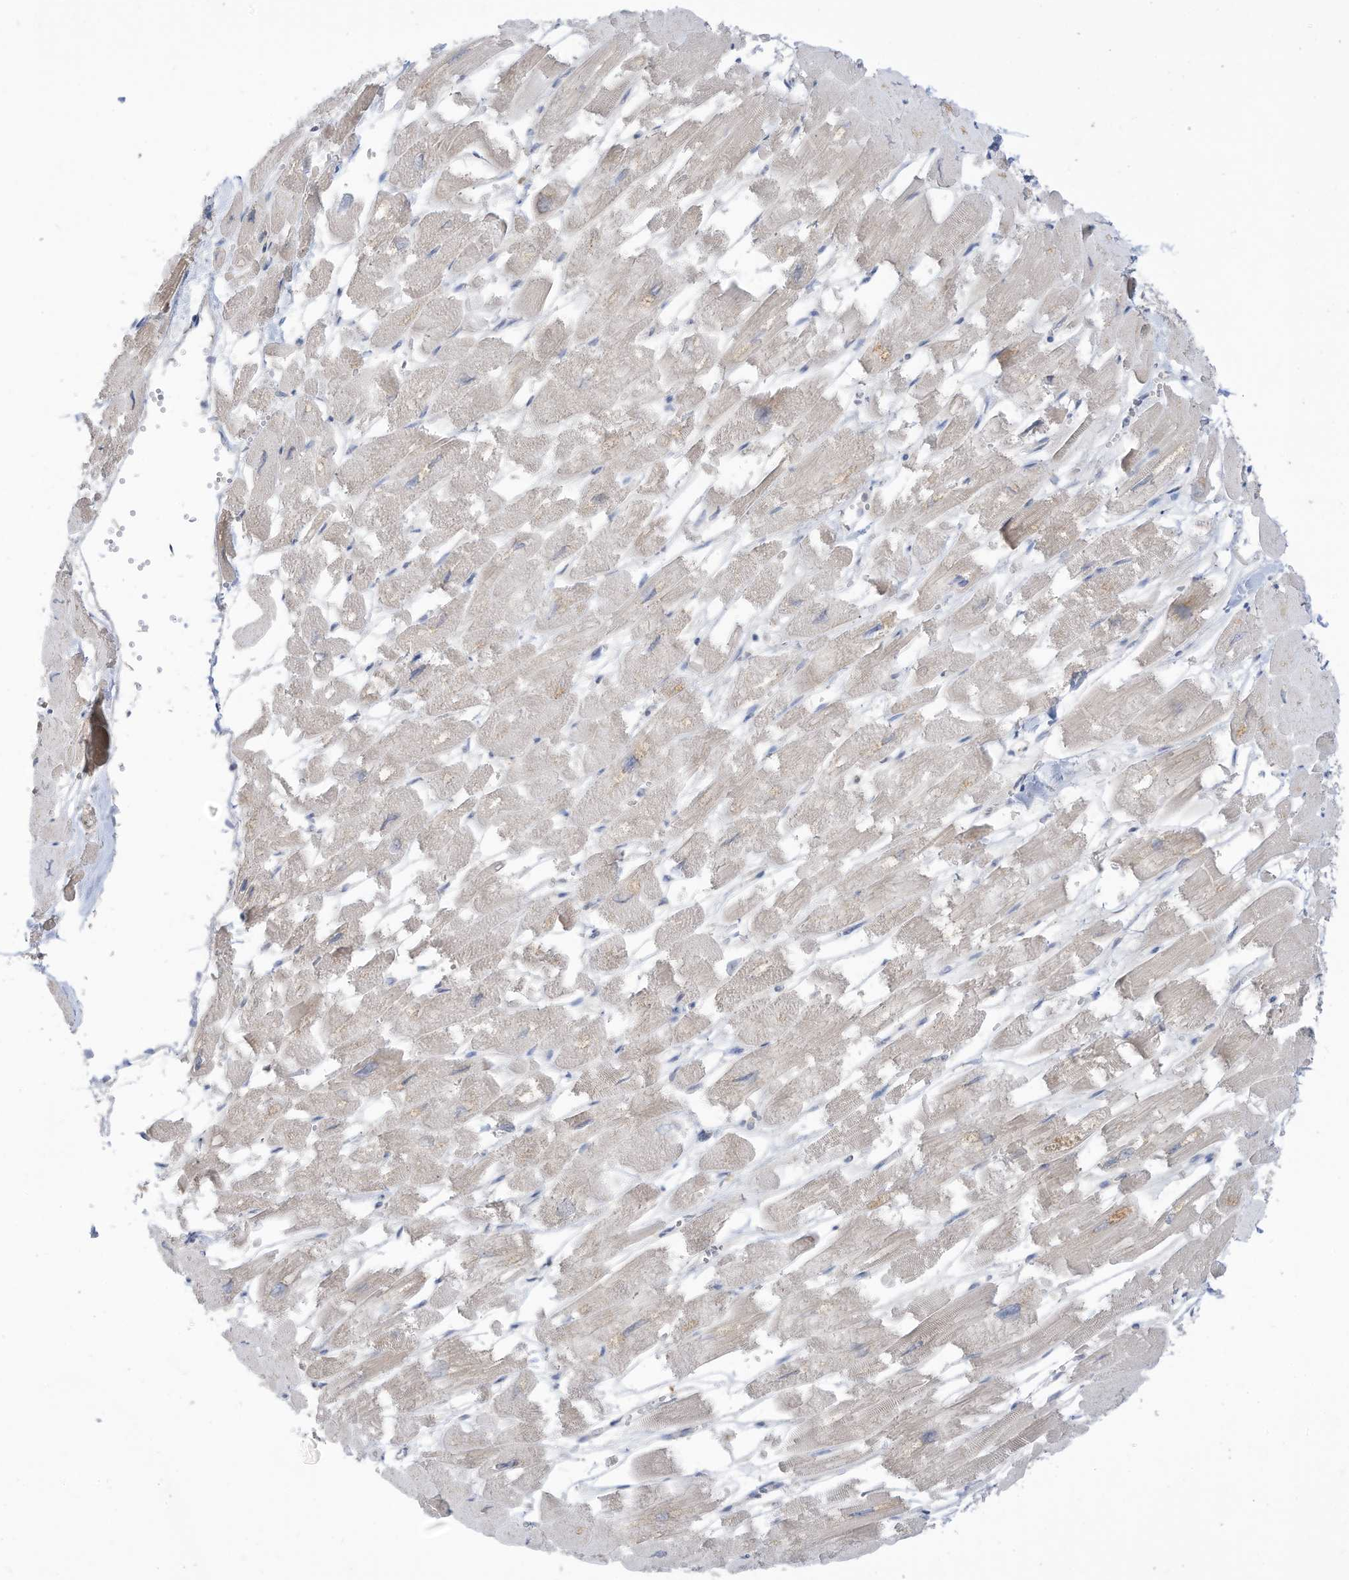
{"staining": {"intensity": "moderate", "quantity": "<25%", "location": "cytoplasmic/membranous"}, "tissue": "heart muscle", "cell_type": "Cardiomyocytes", "image_type": "normal", "snomed": [{"axis": "morphology", "description": "Normal tissue, NOS"}, {"axis": "topography", "description": "Heart"}], "caption": "Heart muscle stained for a protein displays moderate cytoplasmic/membranous positivity in cardiomyocytes.", "gene": "LRRN2", "patient": {"sex": "male", "age": 54}}